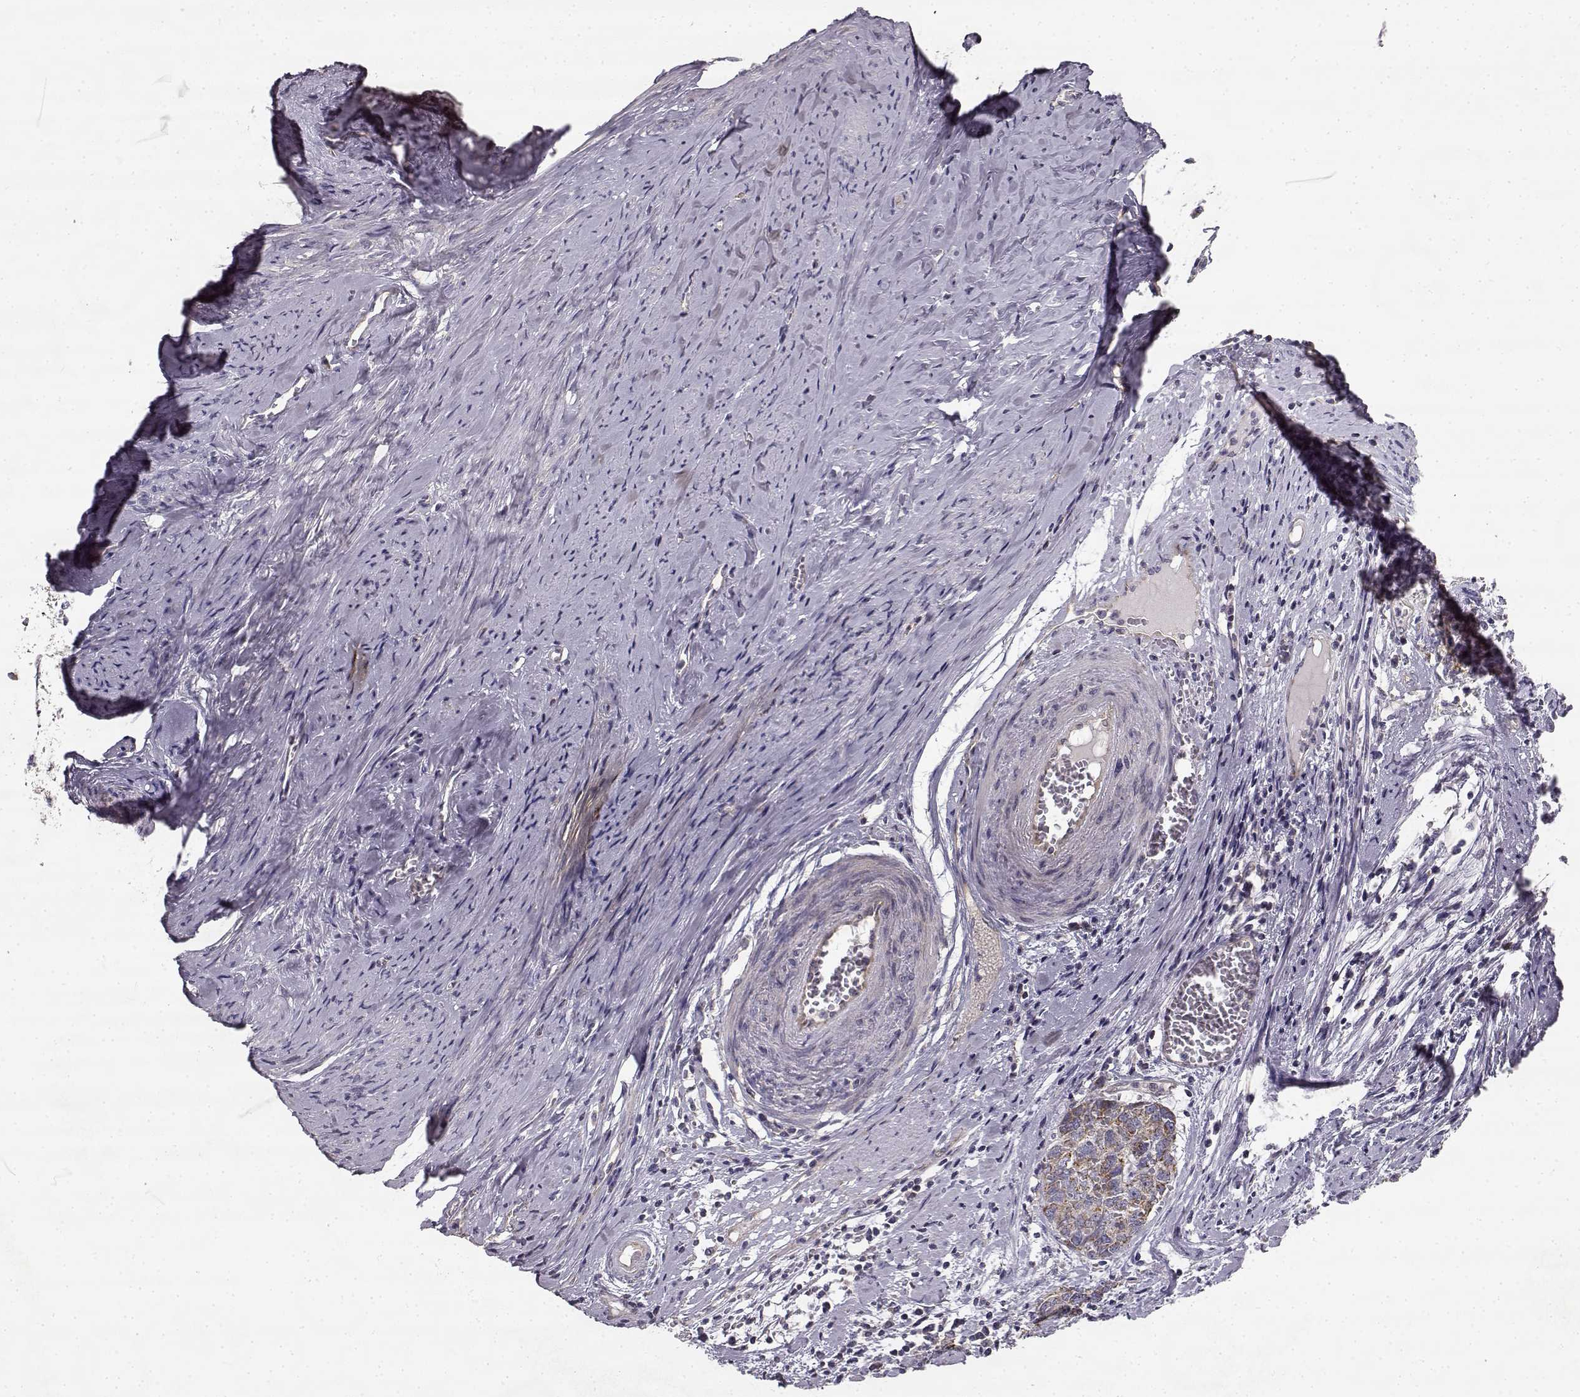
{"staining": {"intensity": "moderate", "quantity": "<25%", "location": "cytoplasmic/membranous"}, "tissue": "cervical cancer", "cell_type": "Tumor cells", "image_type": "cancer", "snomed": [{"axis": "morphology", "description": "Squamous cell carcinoma, NOS"}, {"axis": "topography", "description": "Cervix"}], "caption": "Human cervical squamous cell carcinoma stained with a brown dye shows moderate cytoplasmic/membranous positive expression in approximately <25% of tumor cells.", "gene": "ERBB3", "patient": {"sex": "female", "age": 63}}